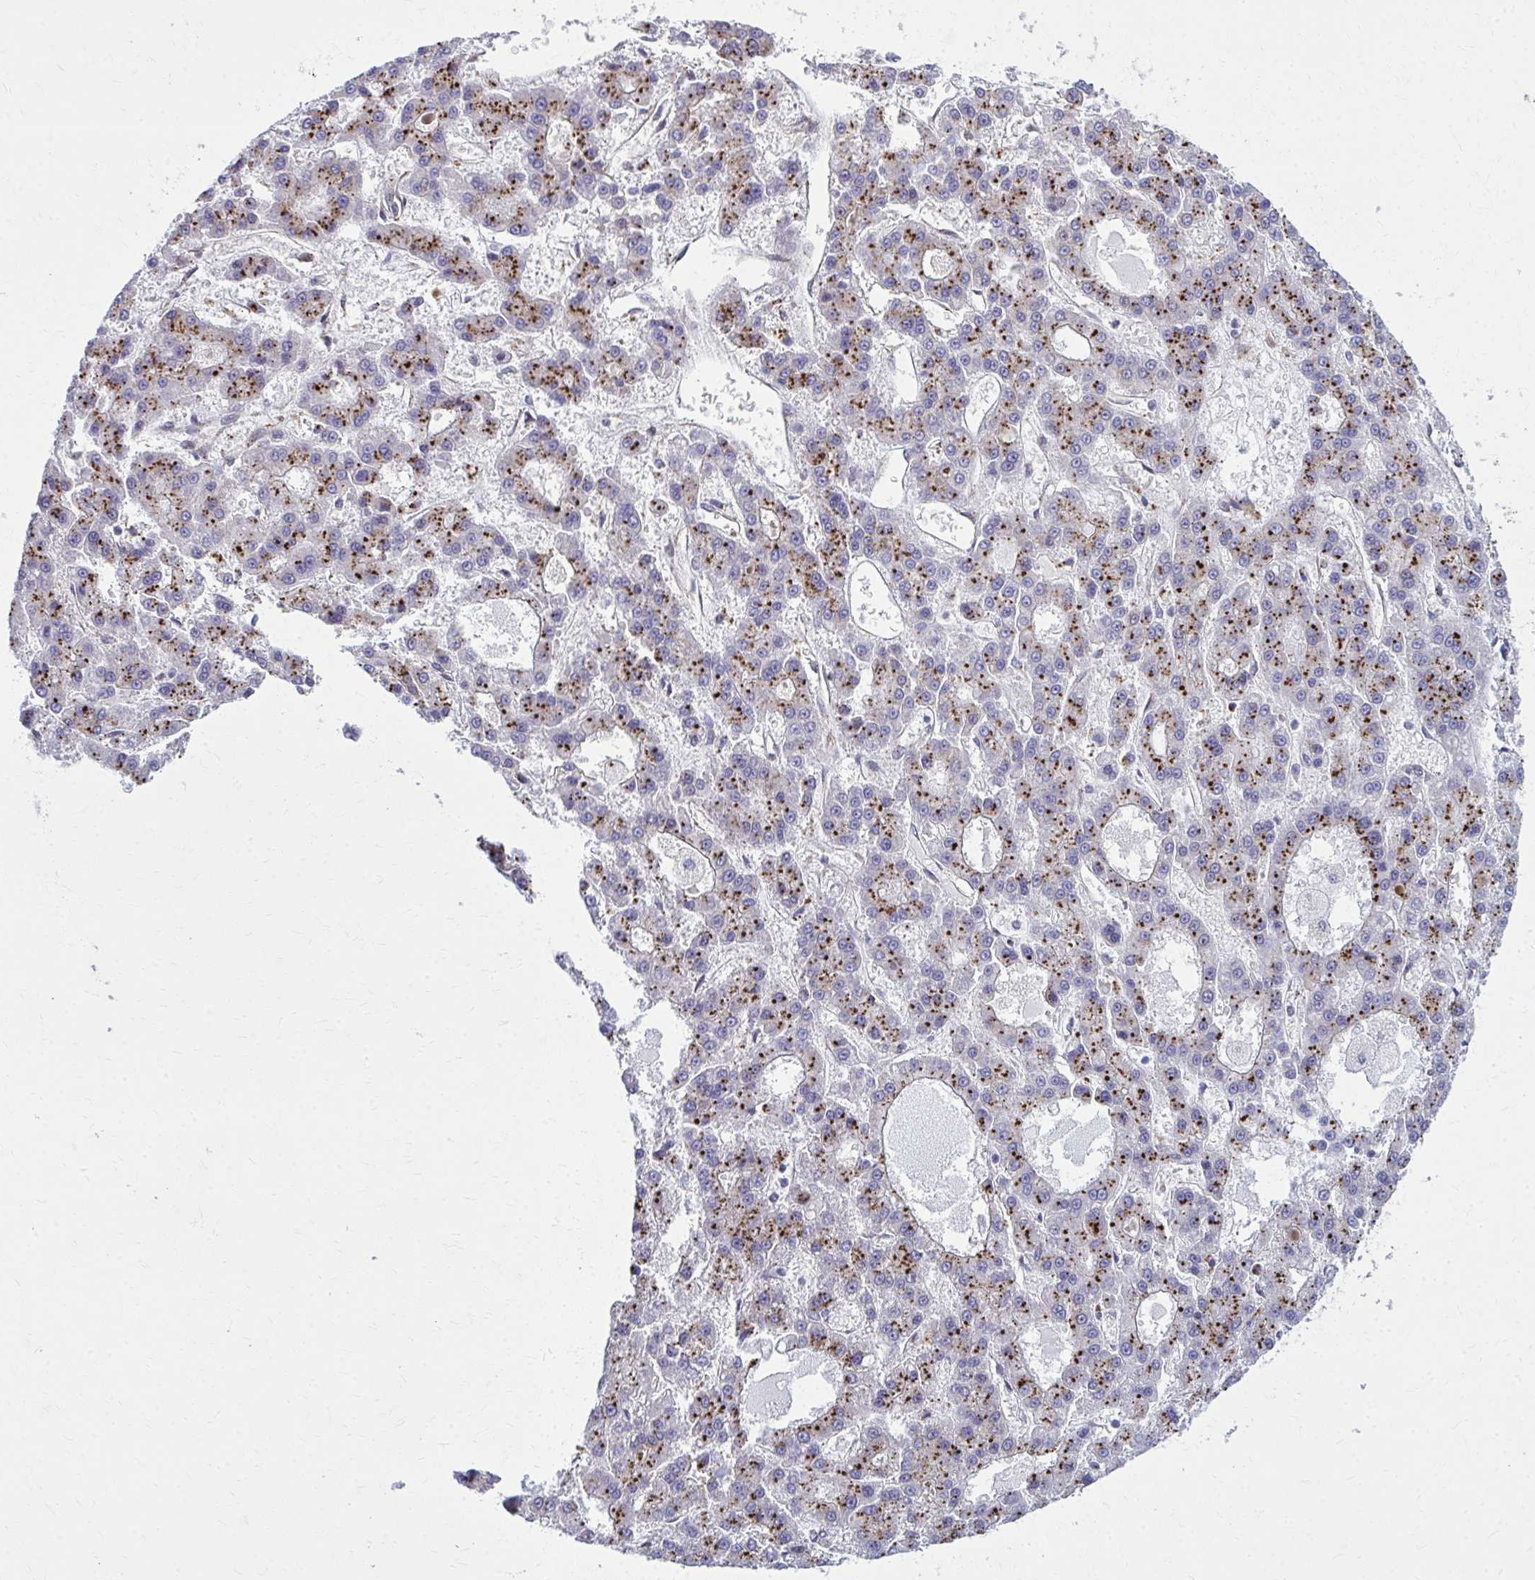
{"staining": {"intensity": "strong", "quantity": ">75%", "location": "cytoplasmic/membranous"}, "tissue": "liver cancer", "cell_type": "Tumor cells", "image_type": "cancer", "snomed": [{"axis": "morphology", "description": "Carcinoma, Hepatocellular, NOS"}, {"axis": "topography", "description": "Liver"}], "caption": "Liver cancer stained with DAB immunohistochemistry shows high levels of strong cytoplasmic/membranous expression in about >75% of tumor cells. The protein of interest is stained brown, and the nuclei are stained in blue (DAB IHC with brightfield microscopy, high magnification).", "gene": "LRRC4B", "patient": {"sex": "male", "age": 70}}